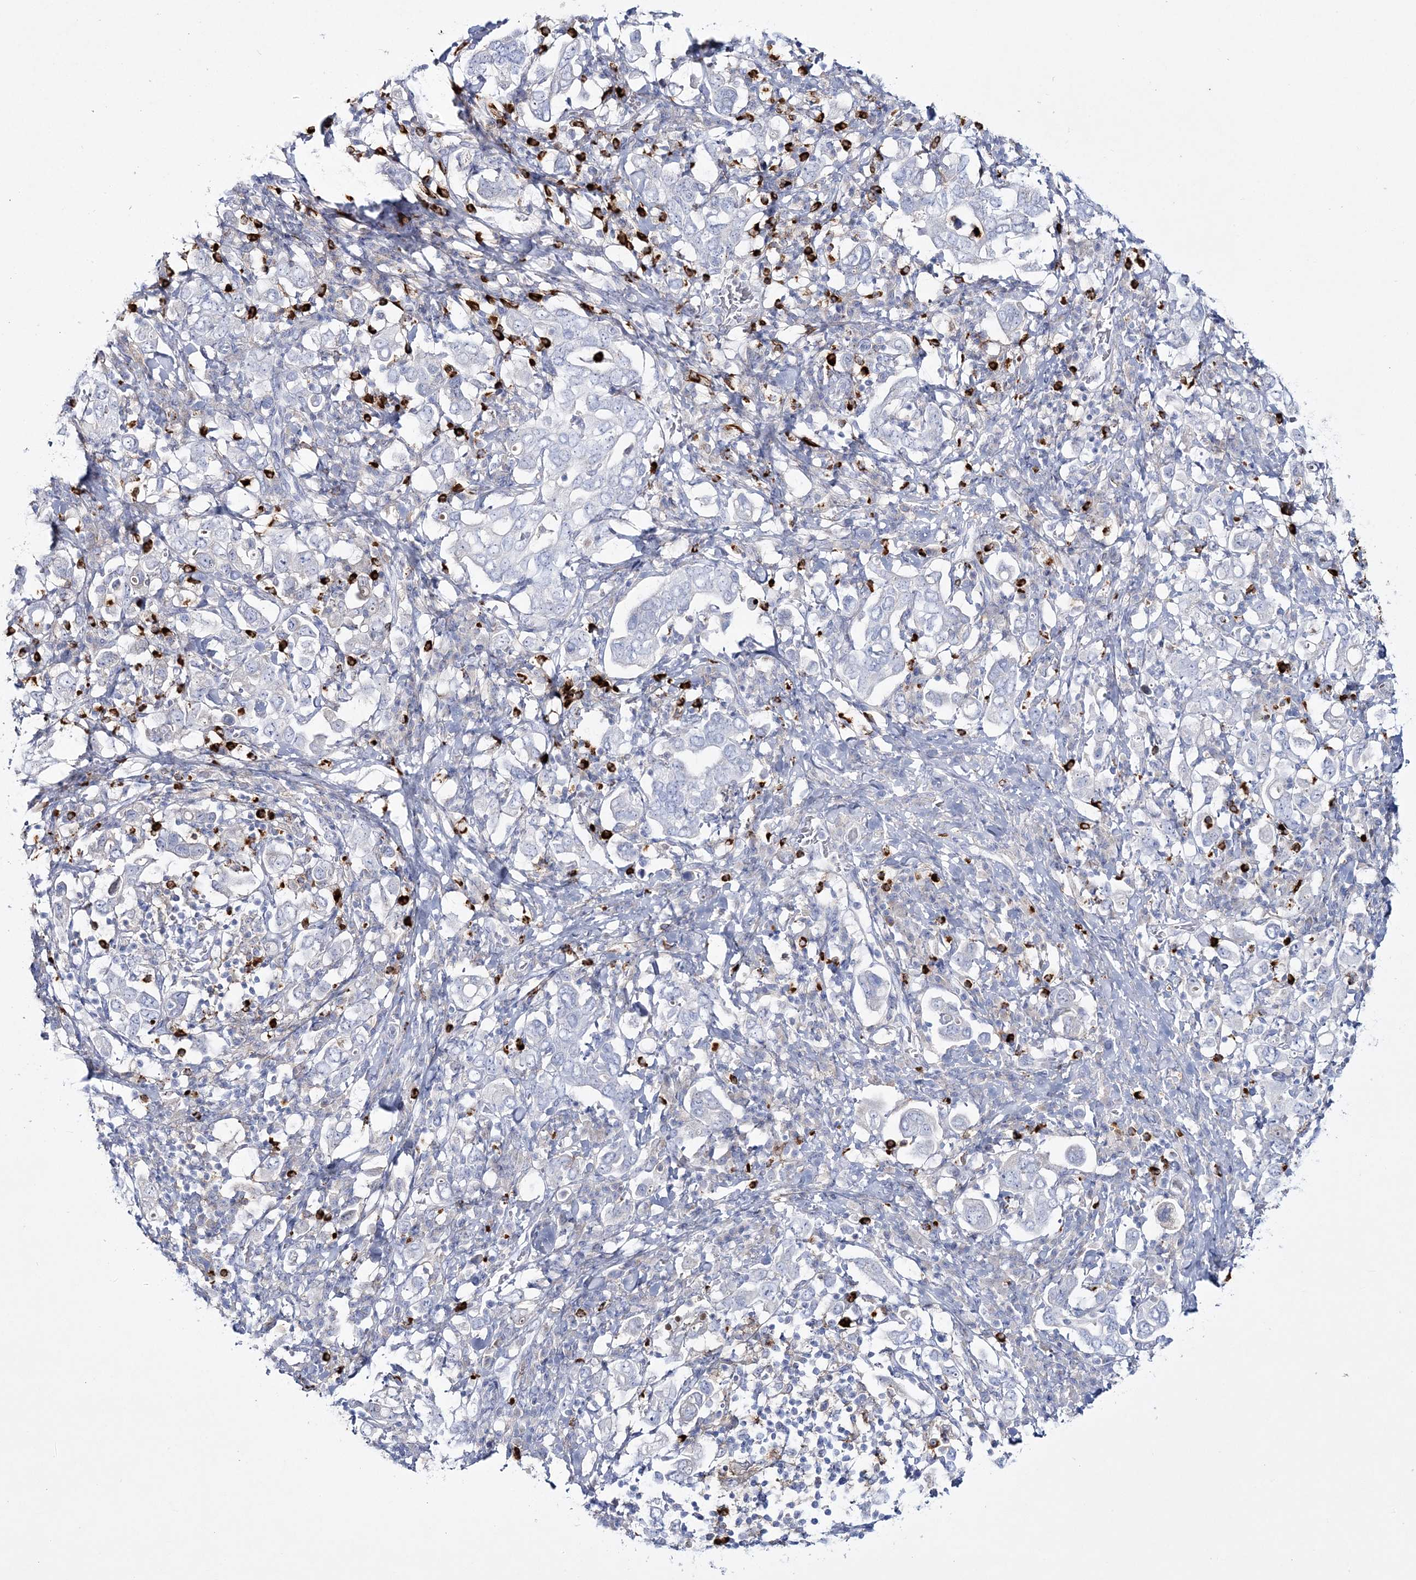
{"staining": {"intensity": "negative", "quantity": "none", "location": "none"}, "tissue": "stomach cancer", "cell_type": "Tumor cells", "image_type": "cancer", "snomed": [{"axis": "morphology", "description": "Adenocarcinoma, NOS"}, {"axis": "topography", "description": "Stomach, upper"}], "caption": "A high-resolution image shows IHC staining of stomach cancer (adenocarcinoma), which reveals no significant staining in tumor cells.", "gene": "WDSUB1", "patient": {"sex": "male", "age": 62}}